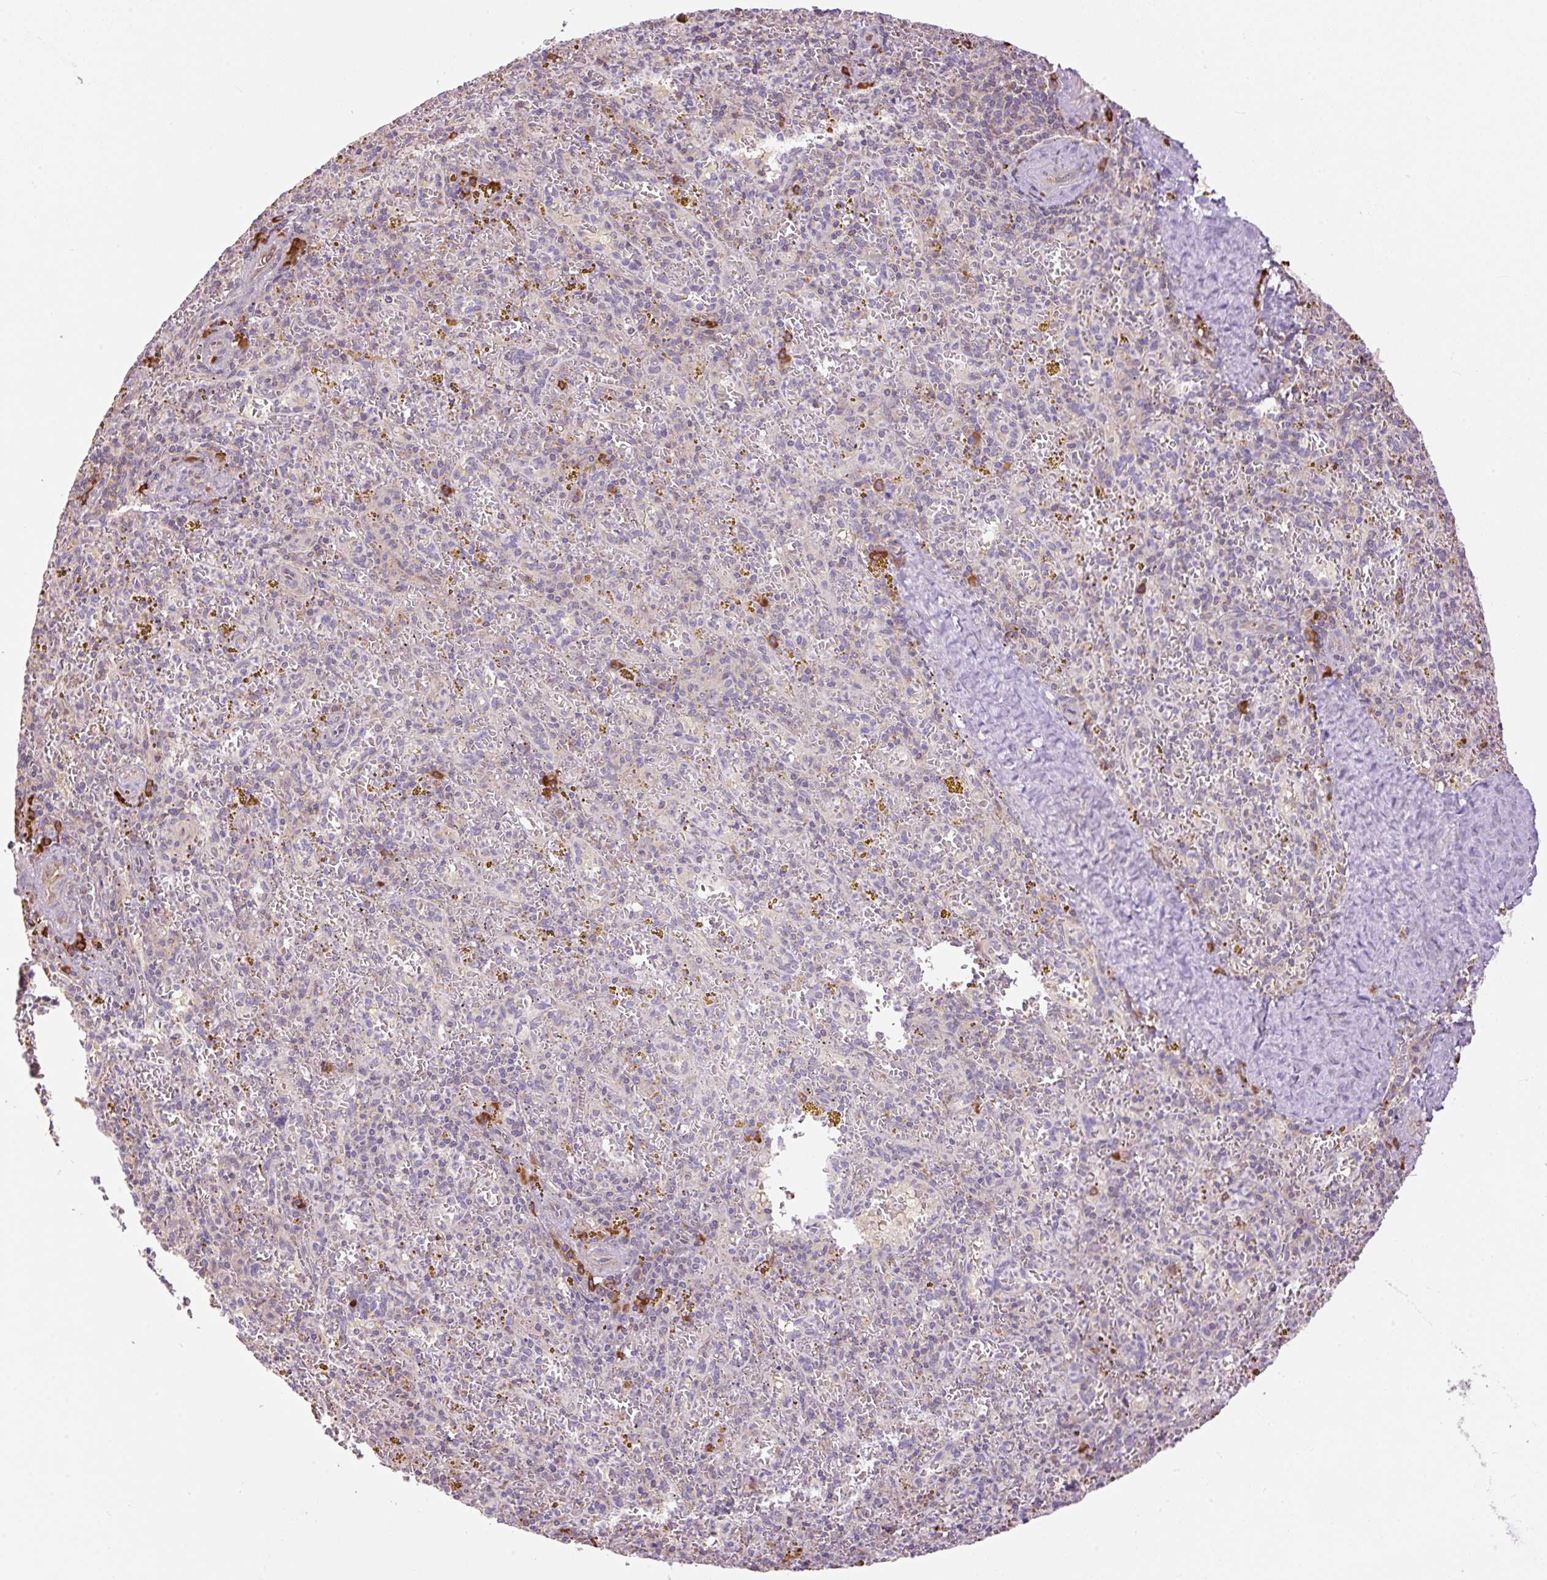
{"staining": {"intensity": "negative", "quantity": "none", "location": "none"}, "tissue": "spleen", "cell_type": "Cells in red pulp", "image_type": "normal", "snomed": [{"axis": "morphology", "description": "Normal tissue, NOS"}, {"axis": "topography", "description": "Spleen"}], "caption": "IHC of unremarkable spleen demonstrates no staining in cells in red pulp. Brightfield microscopy of immunohistochemistry stained with DAB (brown) and hematoxylin (blue), captured at high magnification.", "gene": "PPME1", "patient": {"sex": "male", "age": 57}}